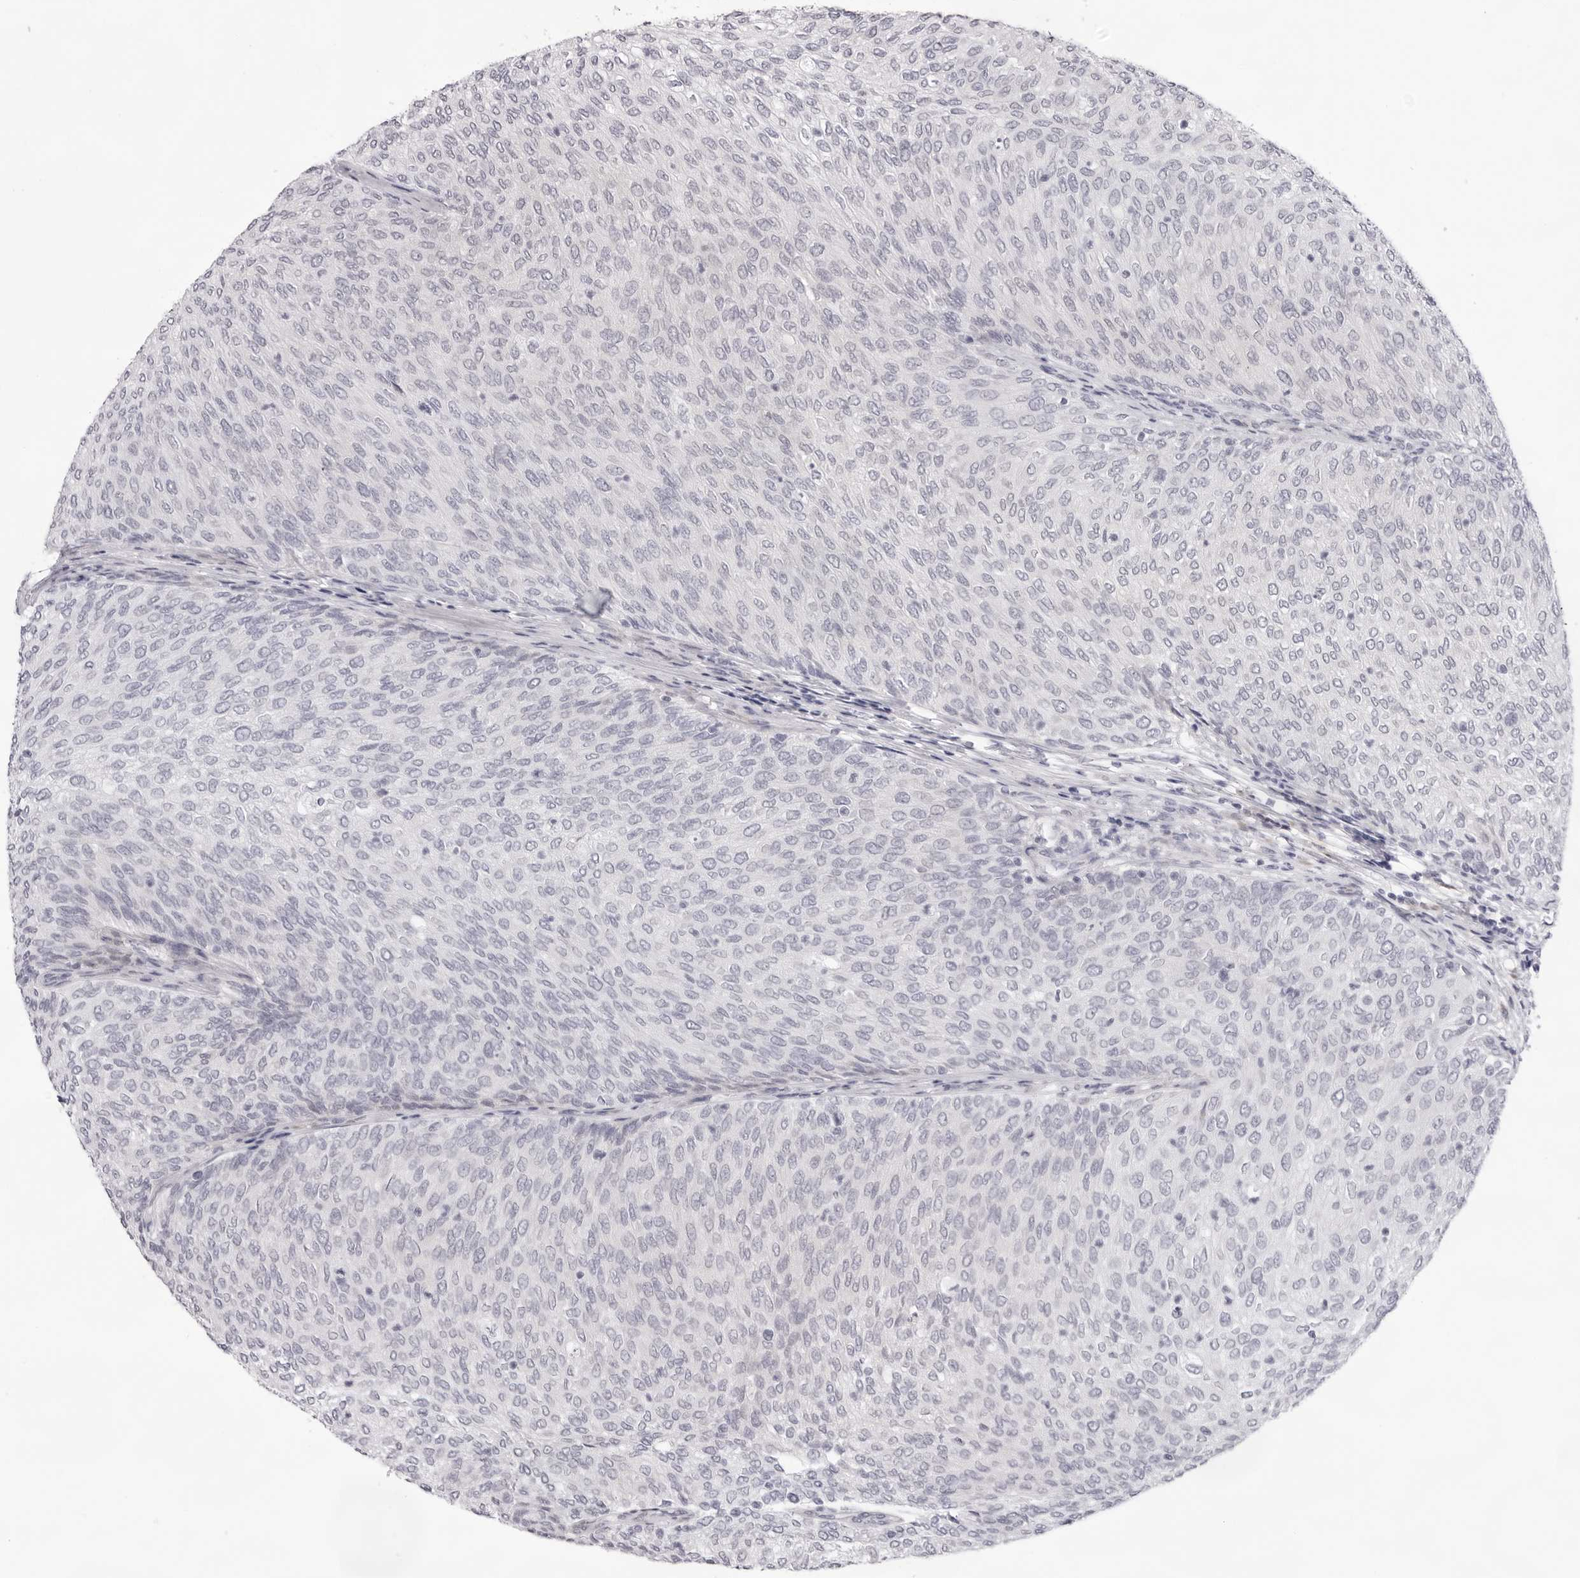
{"staining": {"intensity": "negative", "quantity": "none", "location": "none"}, "tissue": "urothelial cancer", "cell_type": "Tumor cells", "image_type": "cancer", "snomed": [{"axis": "morphology", "description": "Urothelial carcinoma, Low grade"}, {"axis": "topography", "description": "Urinary bladder"}], "caption": "Immunohistochemistry of human urothelial carcinoma (low-grade) shows no positivity in tumor cells.", "gene": "SMIM2", "patient": {"sex": "female", "age": 79}}